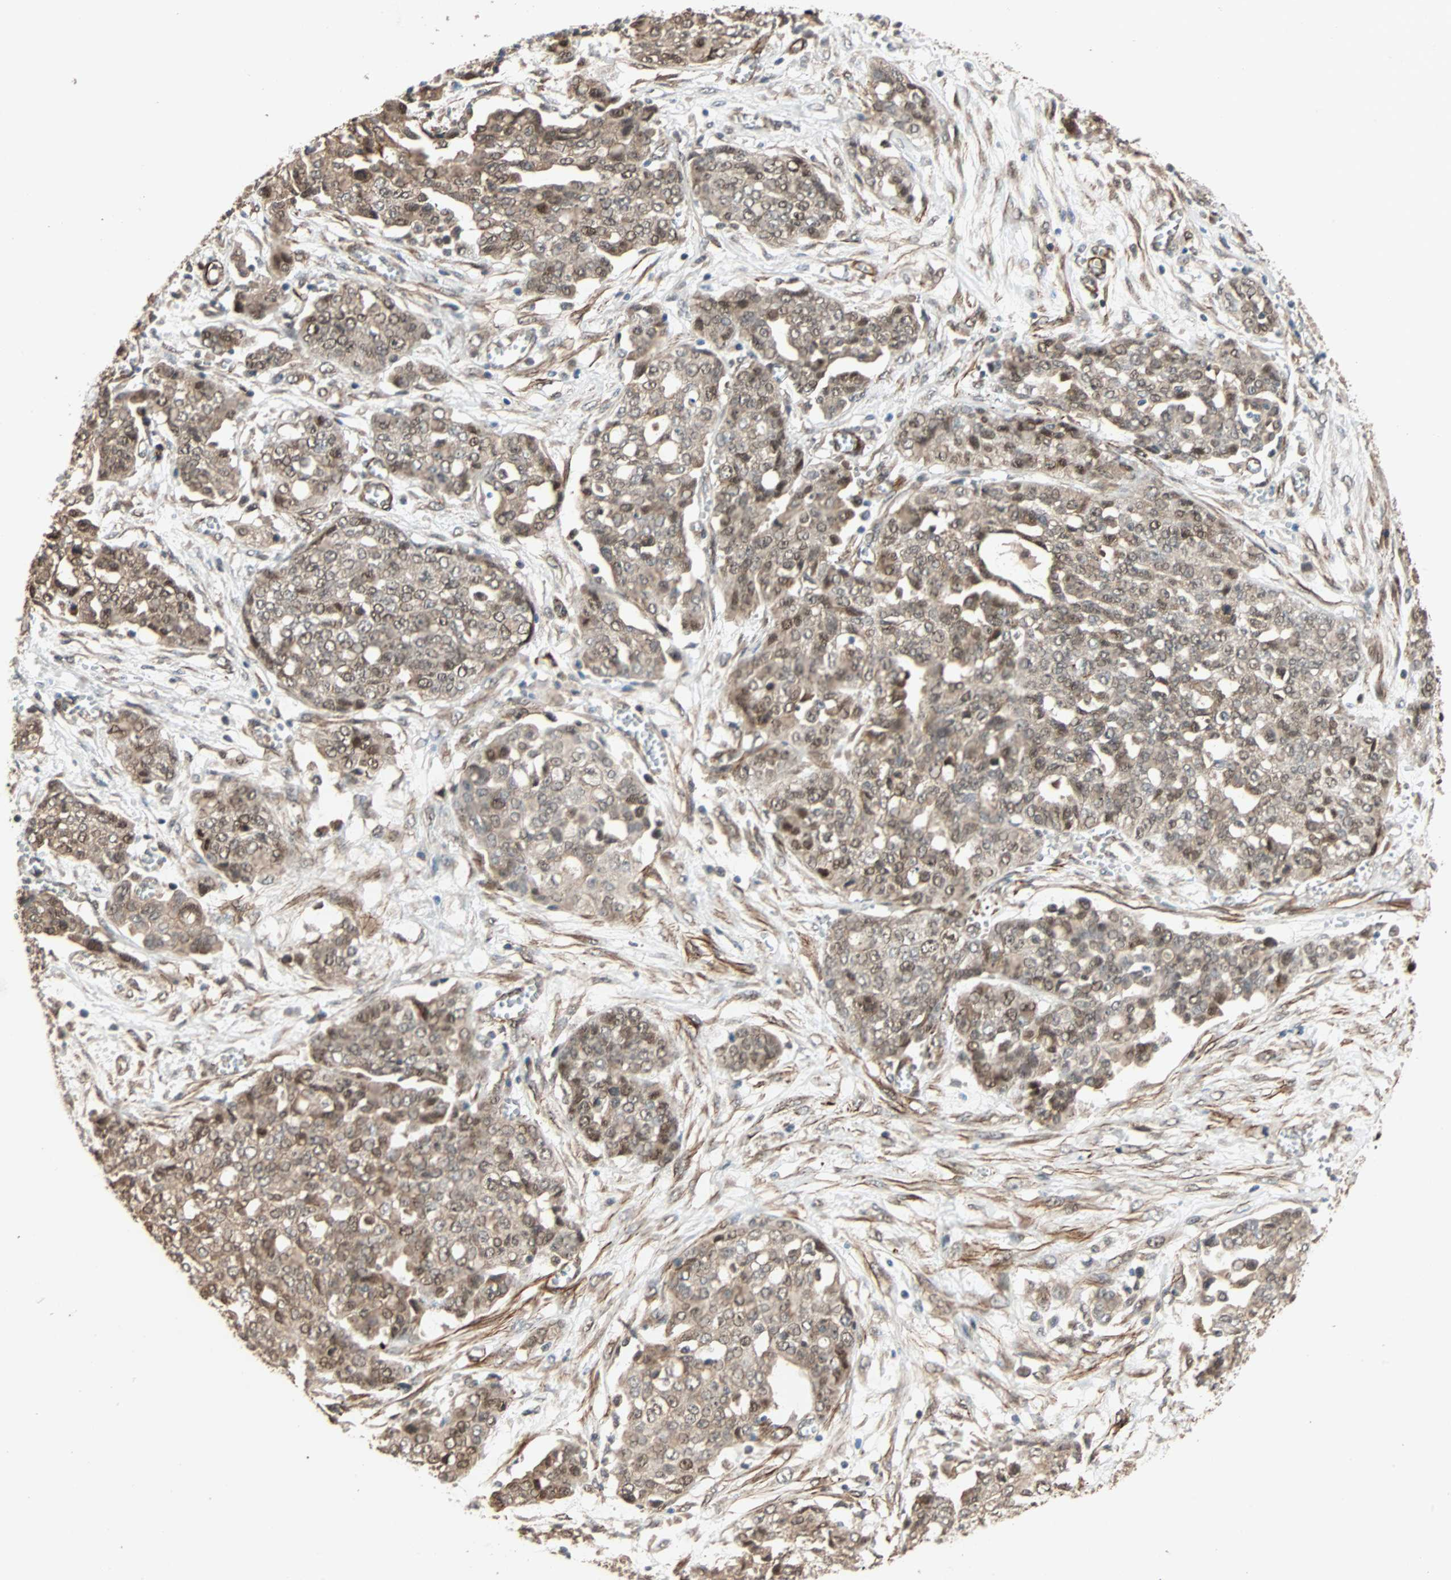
{"staining": {"intensity": "moderate", "quantity": ">75%", "location": "cytoplasmic/membranous,nuclear"}, "tissue": "ovarian cancer", "cell_type": "Tumor cells", "image_type": "cancer", "snomed": [{"axis": "morphology", "description": "Cystadenocarcinoma, serous, NOS"}, {"axis": "topography", "description": "Soft tissue"}, {"axis": "topography", "description": "Ovary"}], "caption": "Immunohistochemical staining of human serous cystadenocarcinoma (ovarian) demonstrates moderate cytoplasmic/membranous and nuclear protein positivity in approximately >75% of tumor cells.", "gene": "QSER1", "patient": {"sex": "female", "age": 57}}